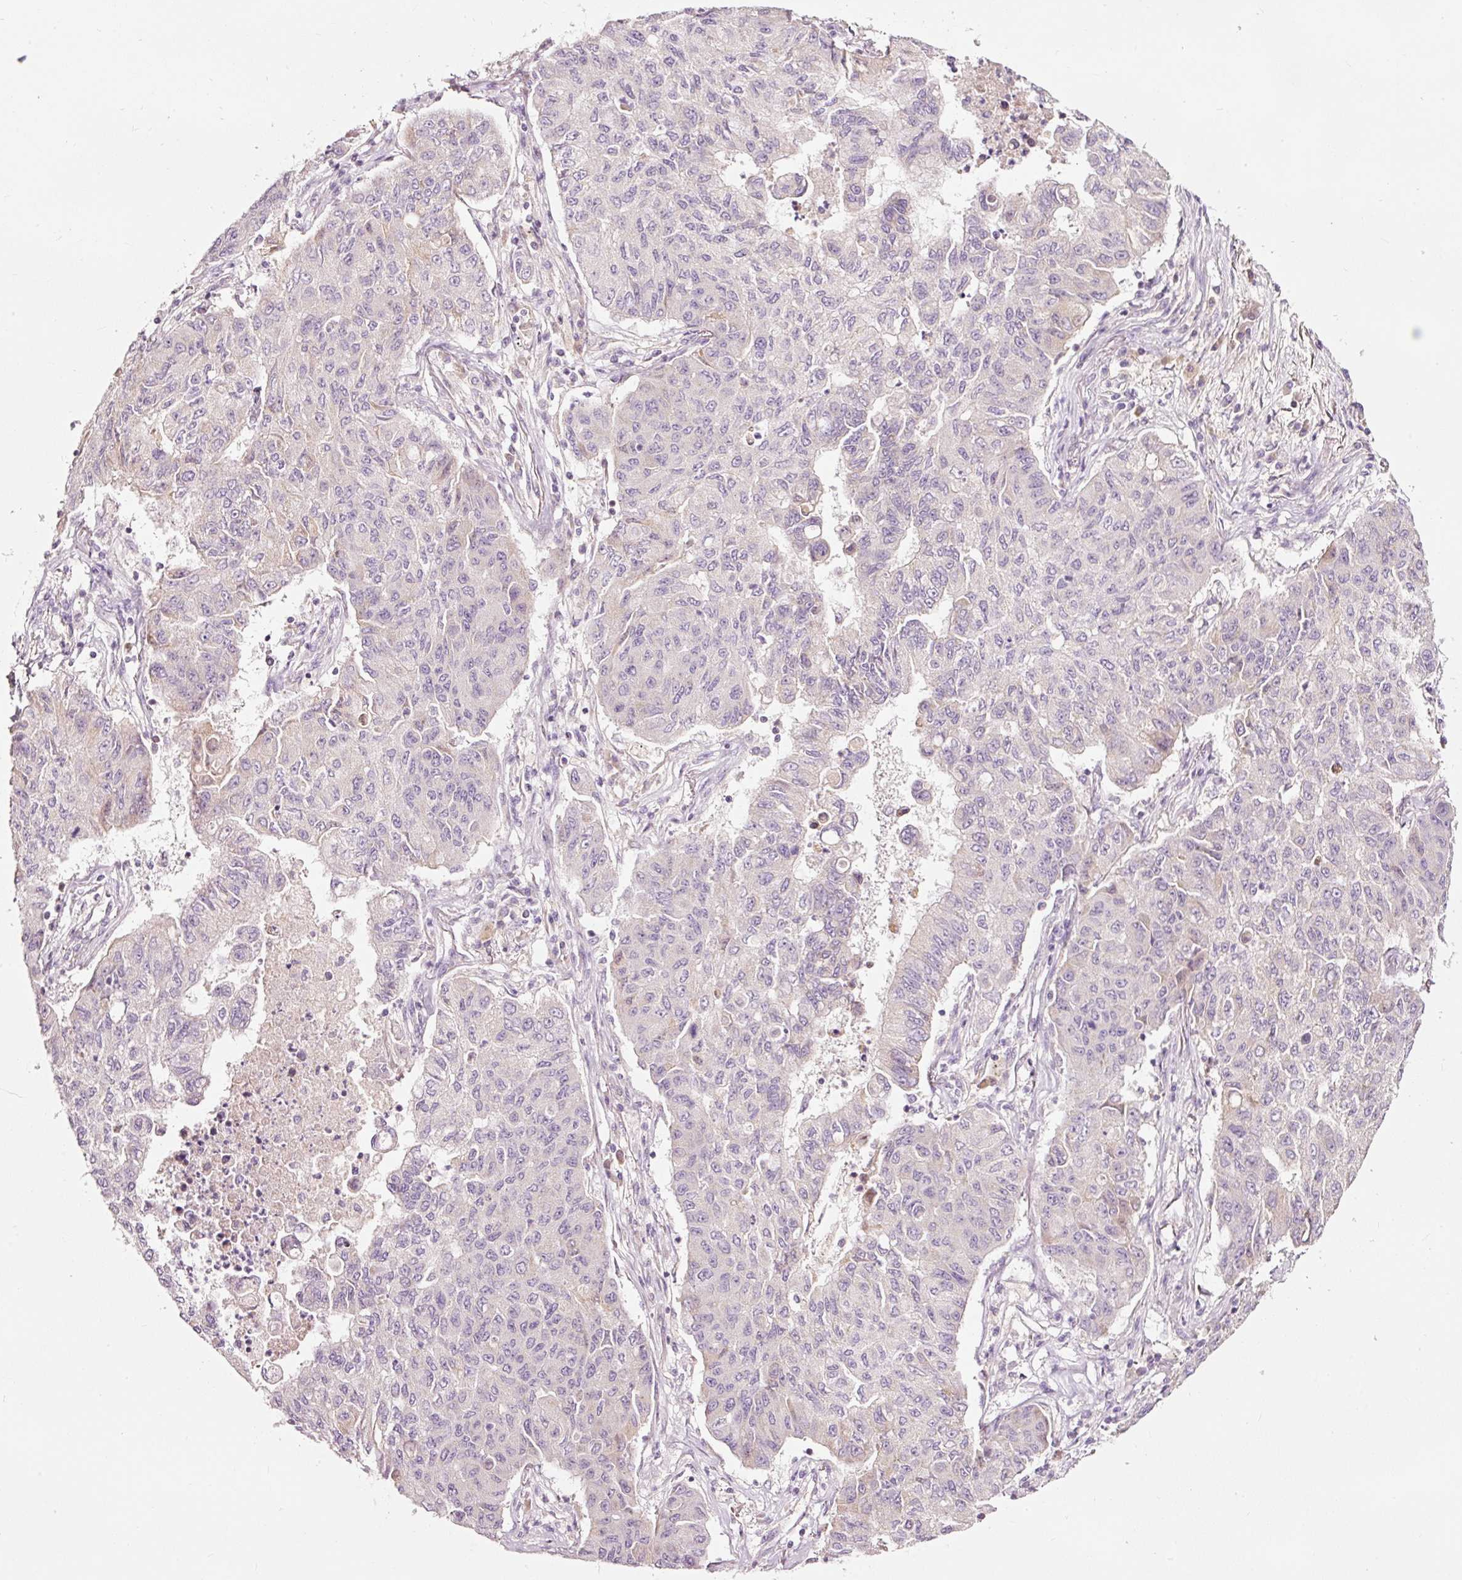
{"staining": {"intensity": "weak", "quantity": "<25%", "location": "cytoplasmic/membranous"}, "tissue": "lung cancer", "cell_type": "Tumor cells", "image_type": "cancer", "snomed": [{"axis": "morphology", "description": "Squamous cell carcinoma, NOS"}, {"axis": "topography", "description": "Lung"}], "caption": "Human lung squamous cell carcinoma stained for a protein using IHC demonstrates no expression in tumor cells.", "gene": "LDHAL6B", "patient": {"sex": "male", "age": 74}}